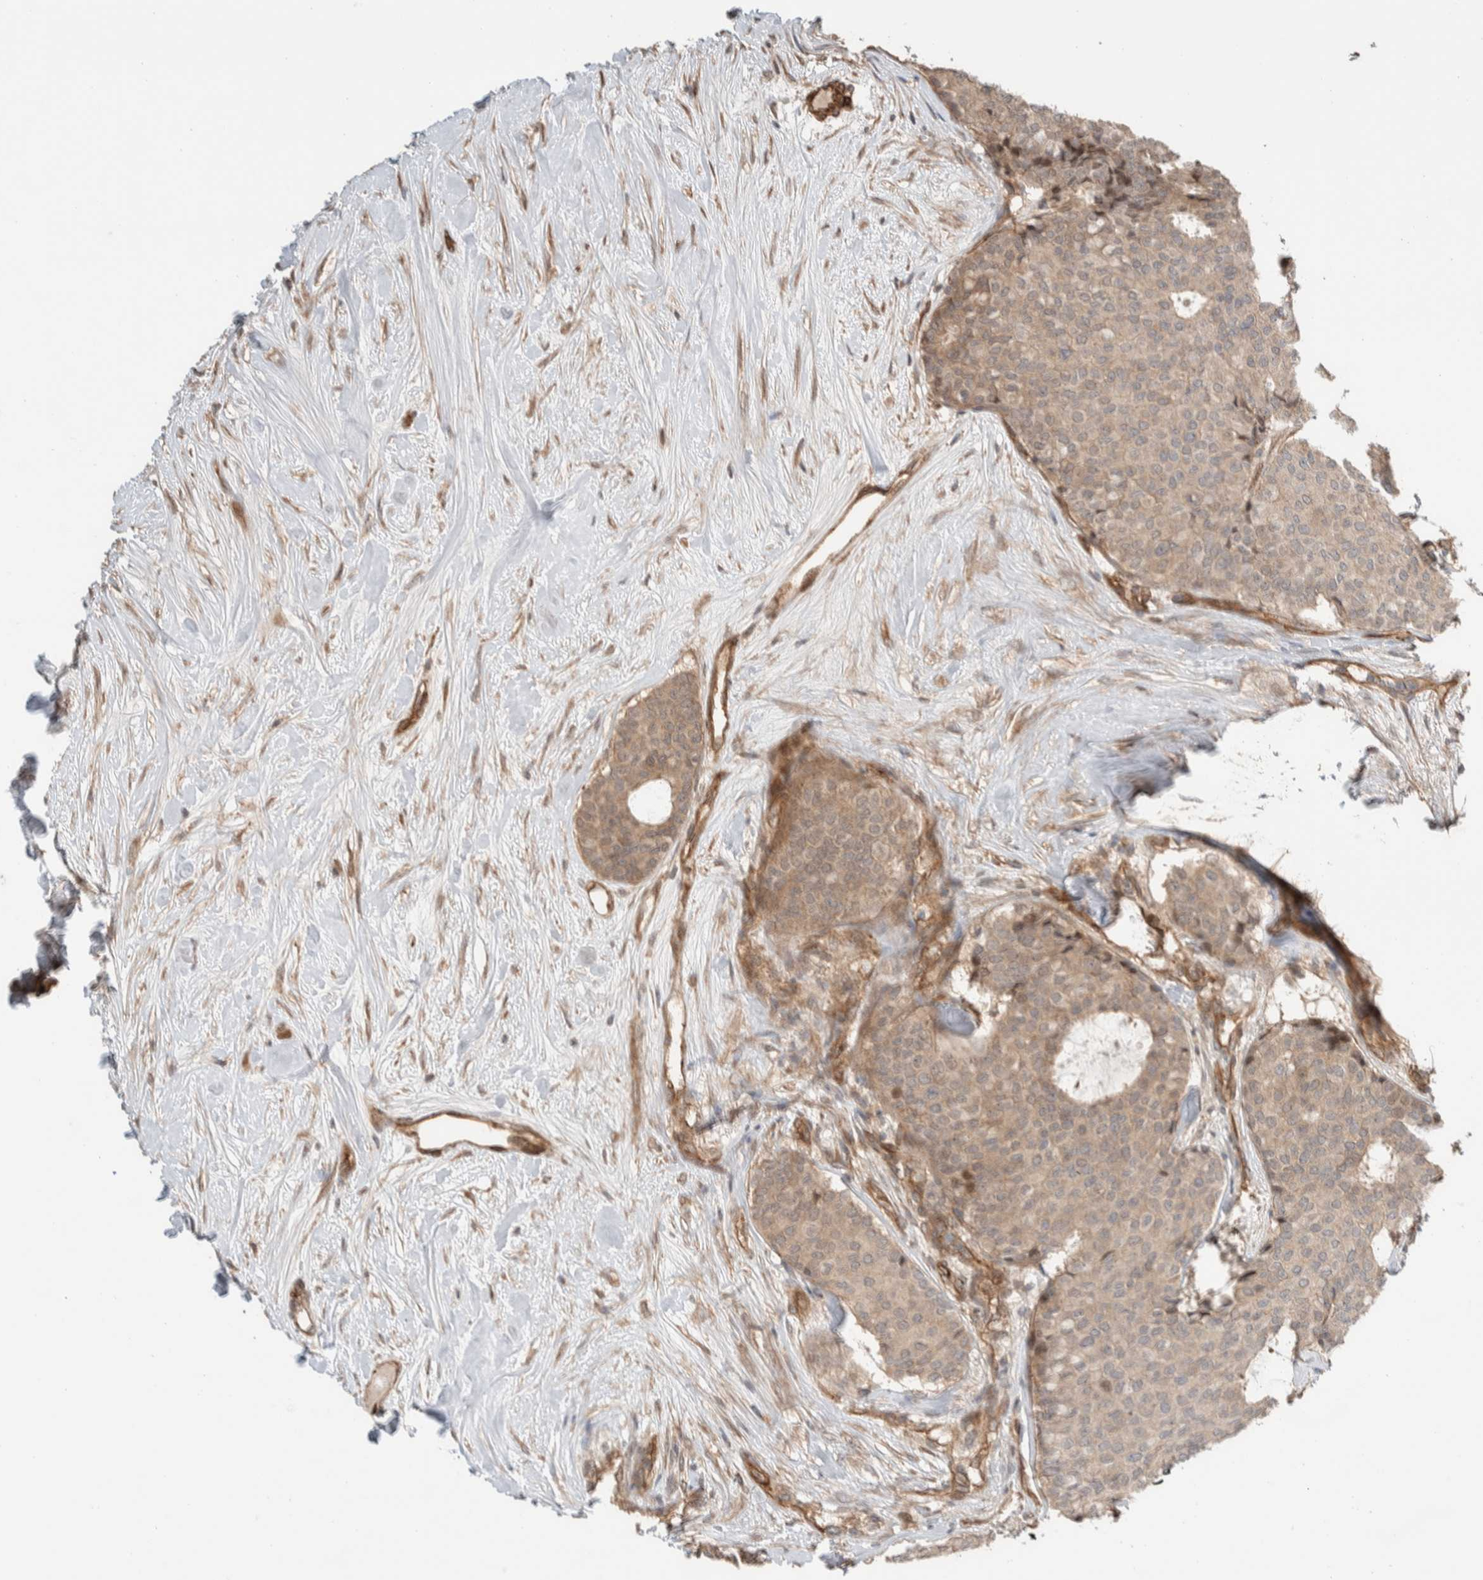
{"staining": {"intensity": "weak", "quantity": ">75%", "location": "cytoplasmic/membranous"}, "tissue": "breast cancer", "cell_type": "Tumor cells", "image_type": "cancer", "snomed": [{"axis": "morphology", "description": "Duct carcinoma"}, {"axis": "topography", "description": "Breast"}], "caption": "A high-resolution photomicrograph shows IHC staining of breast cancer, which displays weak cytoplasmic/membranous positivity in about >75% of tumor cells. (brown staining indicates protein expression, while blue staining denotes nuclei).", "gene": "ERC1", "patient": {"sex": "female", "age": 75}}